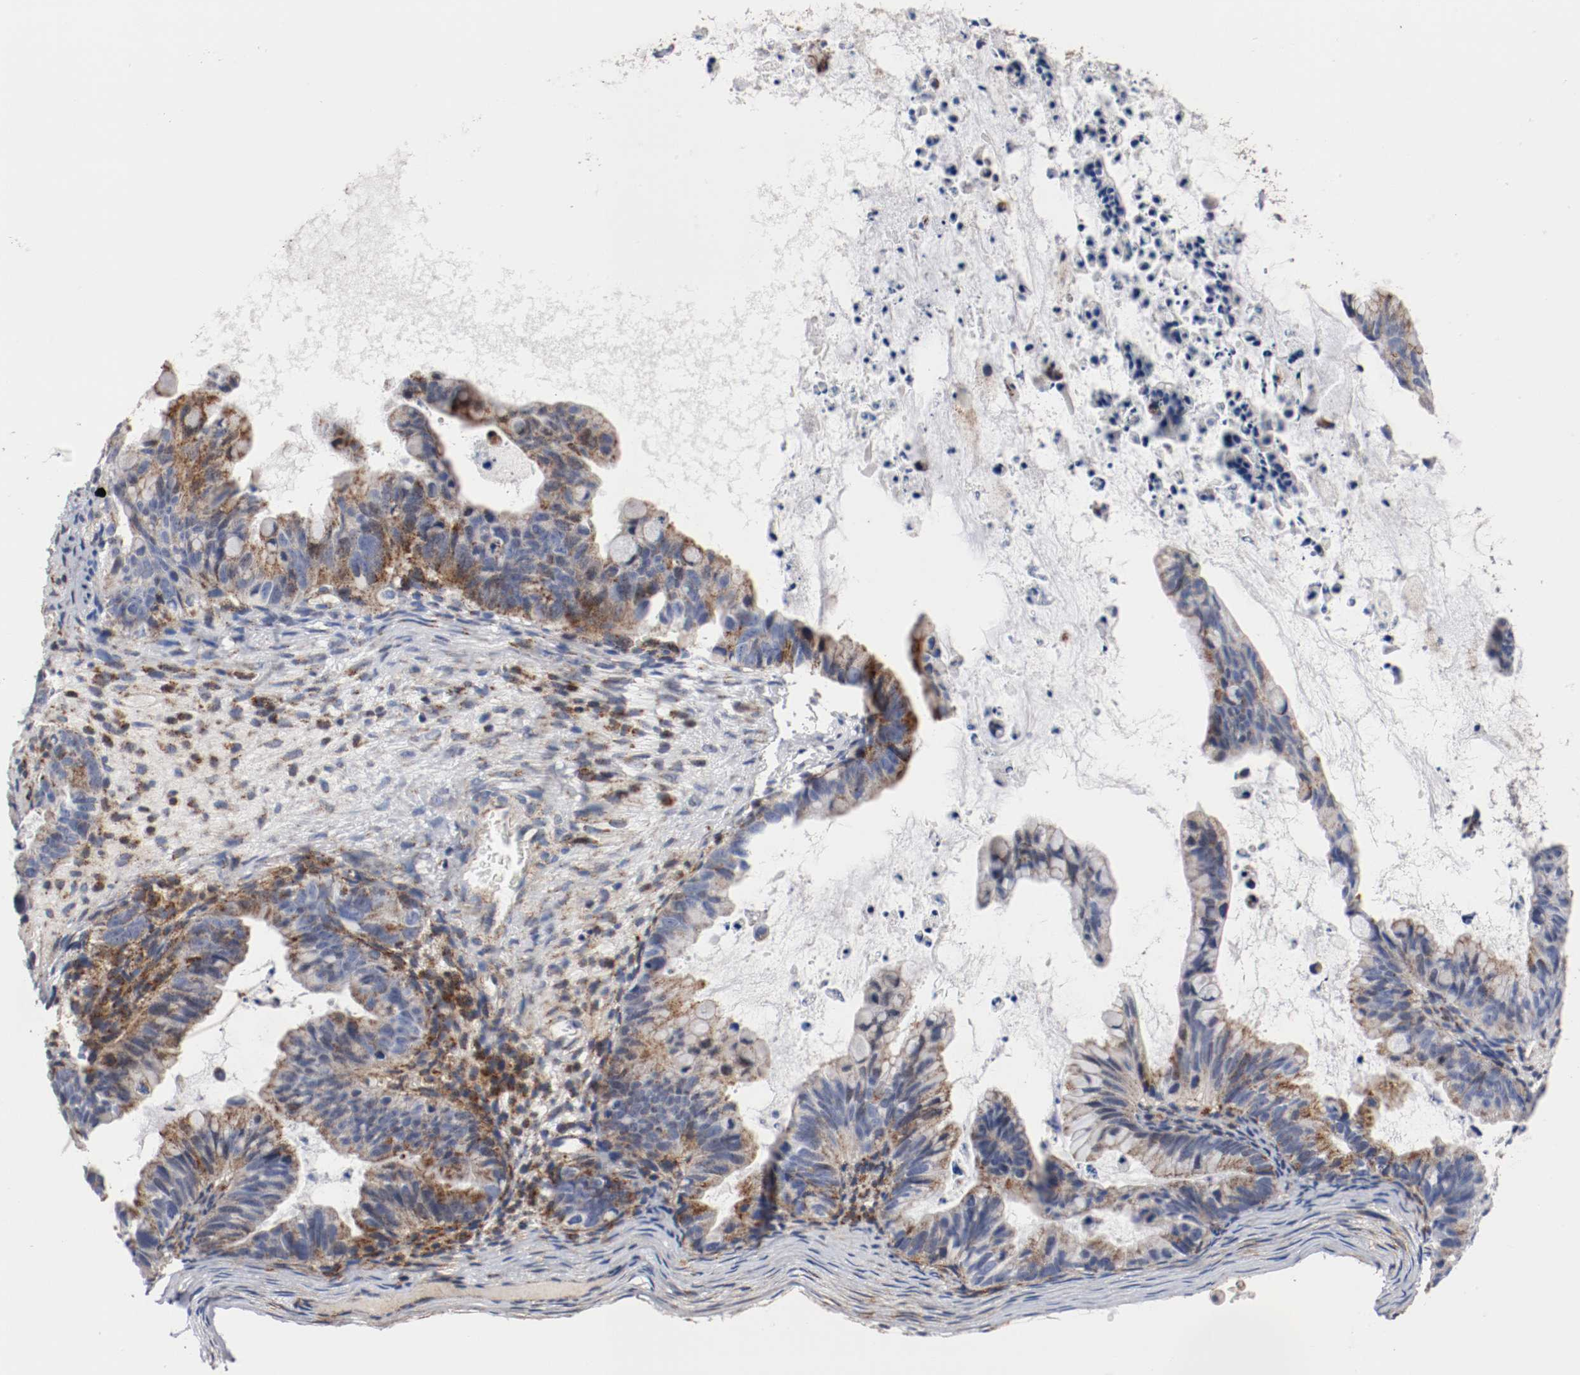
{"staining": {"intensity": "moderate", "quantity": "25%-75%", "location": "cytoplasmic/membranous"}, "tissue": "ovarian cancer", "cell_type": "Tumor cells", "image_type": "cancer", "snomed": [{"axis": "morphology", "description": "Cystadenocarcinoma, mucinous, NOS"}, {"axis": "topography", "description": "Ovary"}], "caption": "Immunohistochemical staining of ovarian cancer (mucinous cystadenocarcinoma) demonstrates moderate cytoplasmic/membranous protein staining in approximately 25%-75% of tumor cells. (Brightfield microscopy of DAB IHC at high magnification).", "gene": "TUBD1", "patient": {"sex": "female", "age": 36}}